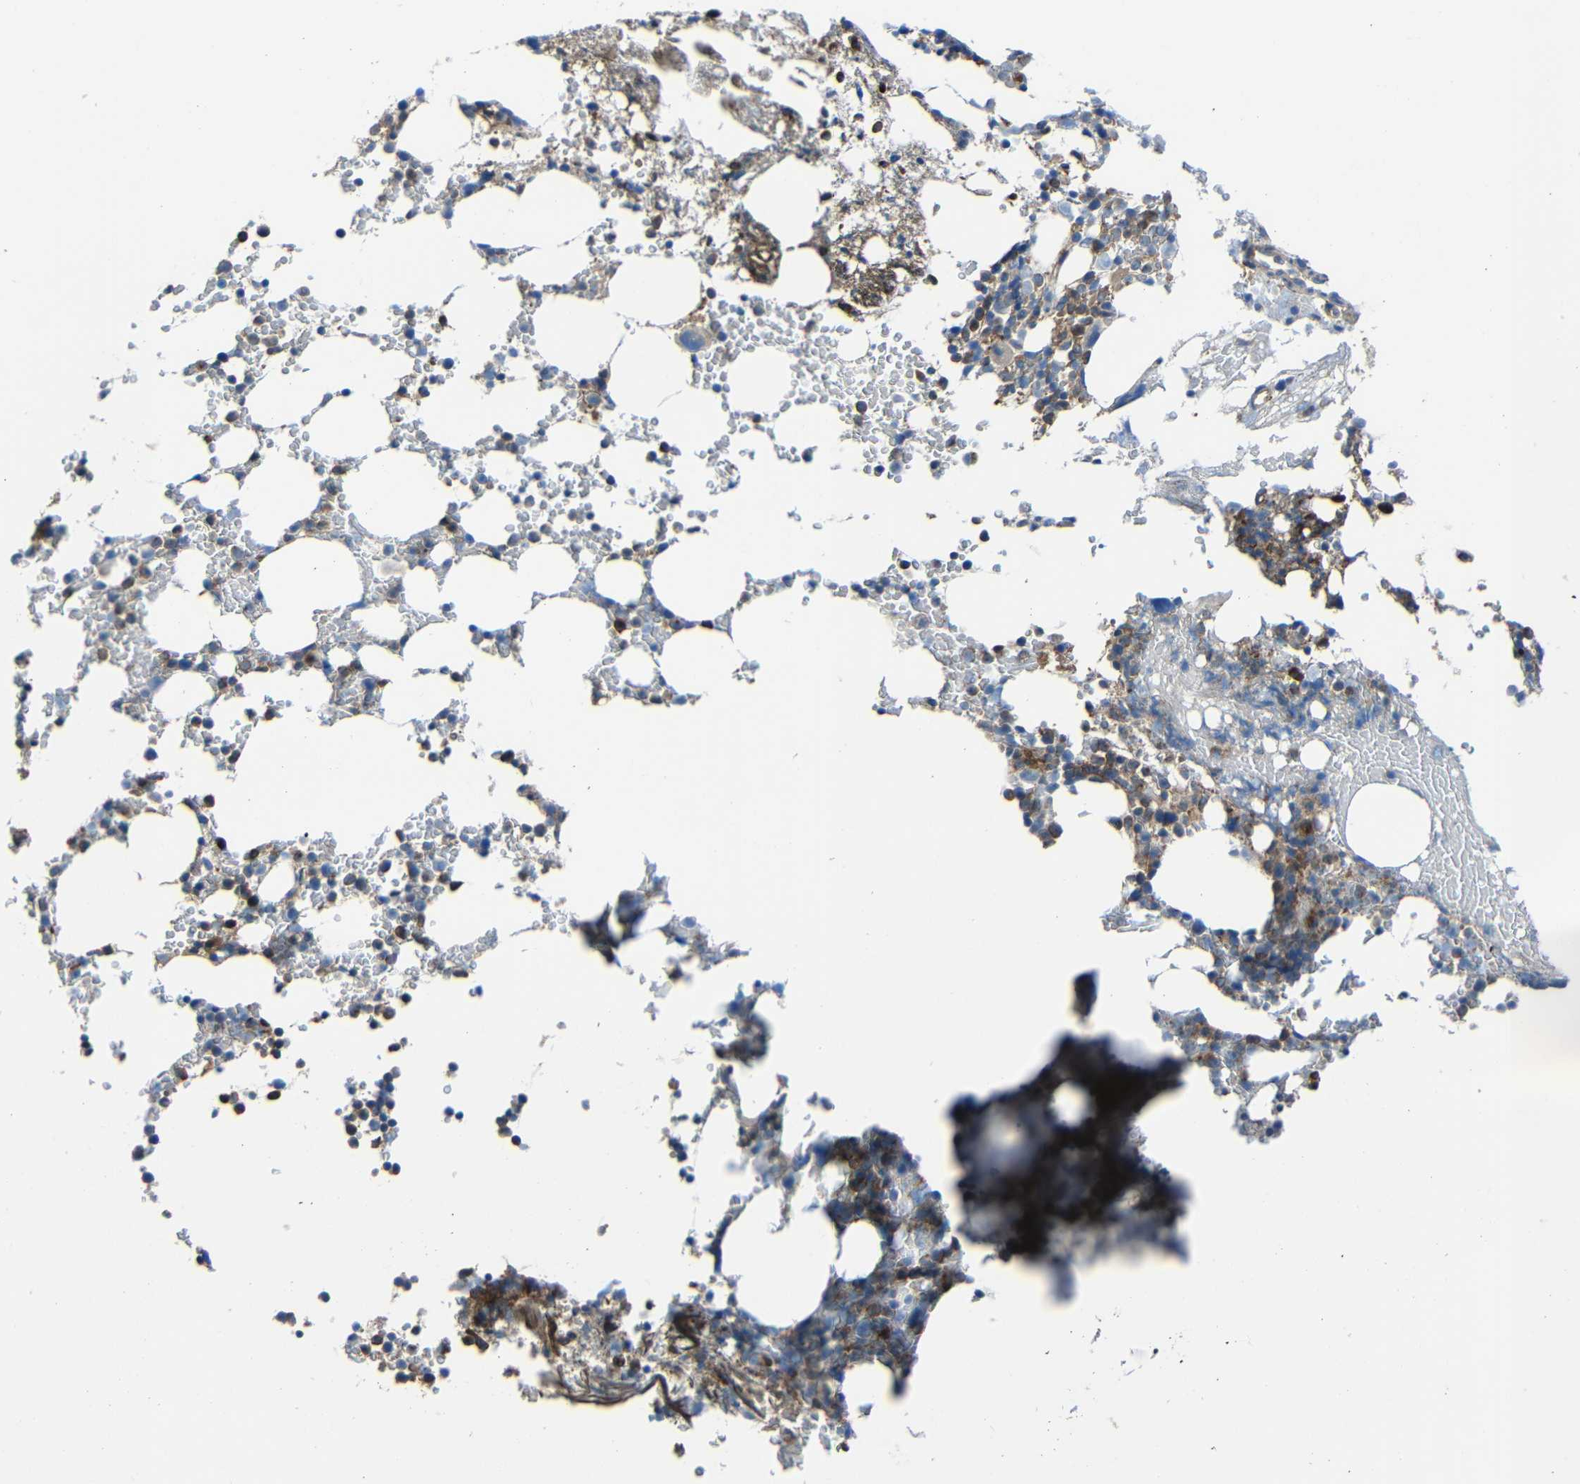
{"staining": {"intensity": "moderate", "quantity": "25%-75%", "location": "cytoplasmic/membranous"}, "tissue": "bone marrow", "cell_type": "Hematopoietic cells", "image_type": "normal", "snomed": [{"axis": "morphology", "description": "Normal tissue, NOS"}, {"axis": "topography", "description": "Bone marrow"}], "caption": "Normal bone marrow was stained to show a protein in brown. There is medium levels of moderate cytoplasmic/membranous staining in about 25%-75% of hematopoietic cells. Immunohistochemistry stains the protein of interest in brown and the nuclei are stained blue.", "gene": "DNAJC5", "patient": {"sex": "female", "age": 66}}